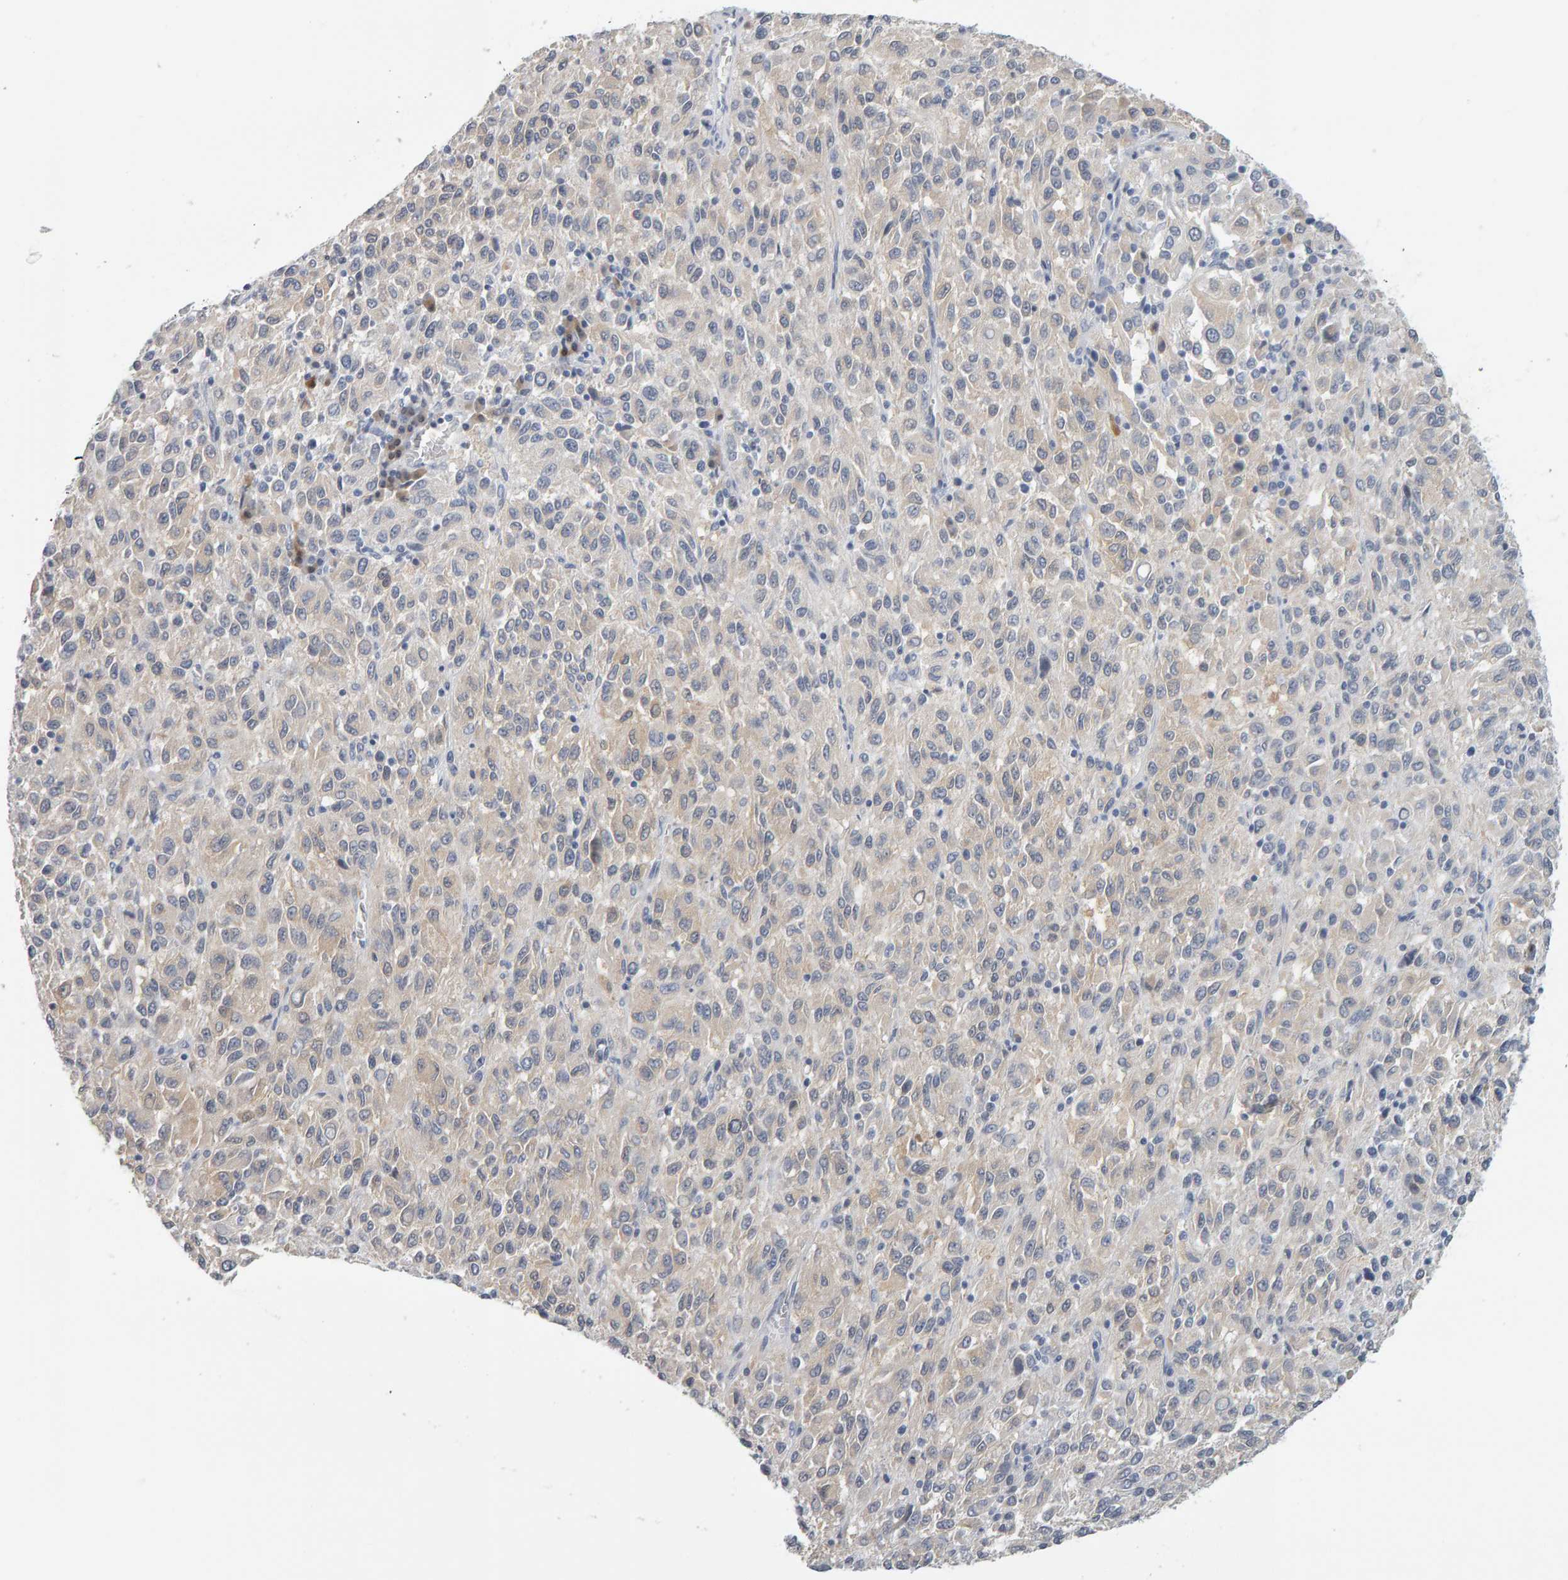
{"staining": {"intensity": "negative", "quantity": "none", "location": "none"}, "tissue": "melanoma", "cell_type": "Tumor cells", "image_type": "cancer", "snomed": [{"axis": "morphology", "description": "Malignant melanoma, Metastatic site"}, {"axis": "topography", "description": "Lung"}], "caption": "Malignant melanoma (metastatic site) was stained to show a protein in brown. There is no significant staining in tumor cells.", "gene": "CTH", "patient": {"sex": "male", "age": 64}}